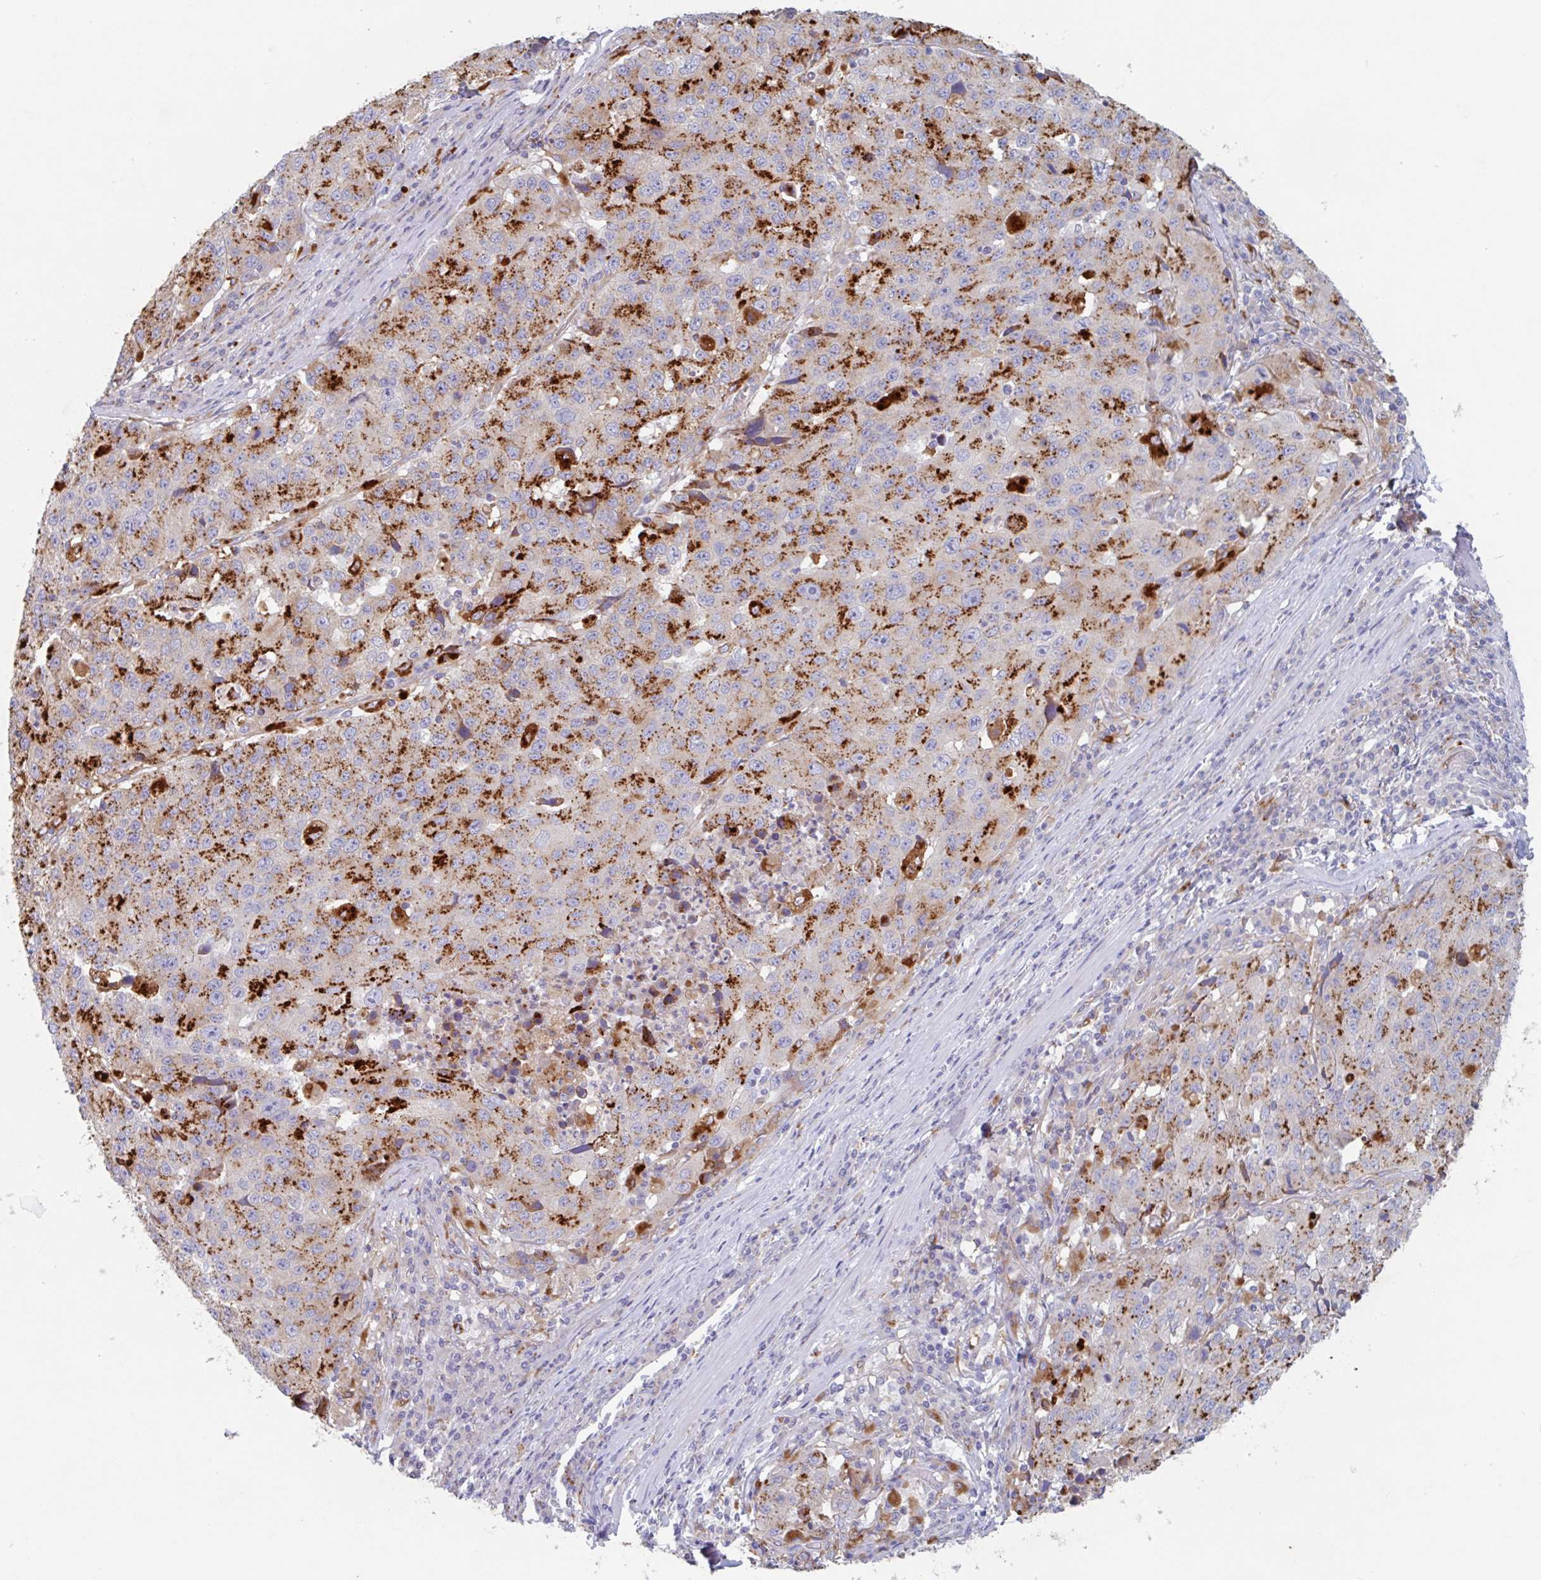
{"staining": {"intensity": "strong", "quantity": ">75%", "location": "cytoplasmic/membranous"}, "tissue": "stomach cancer", "cell_type": "Tumor cells", "image_type": "cancer", "snomed": [{"axis": "morphology", "description": "Adenocarcinoma, NOS"}, {"axis": "topography", "description": "Stomach"}], "caption": "A brown stain shows strong cytoplasmic/membranous expression of a protein in stomach adenocarcinoma tumor cells.", "gene": "MANBA", "patient": {"sex": "male", "age": 71}}